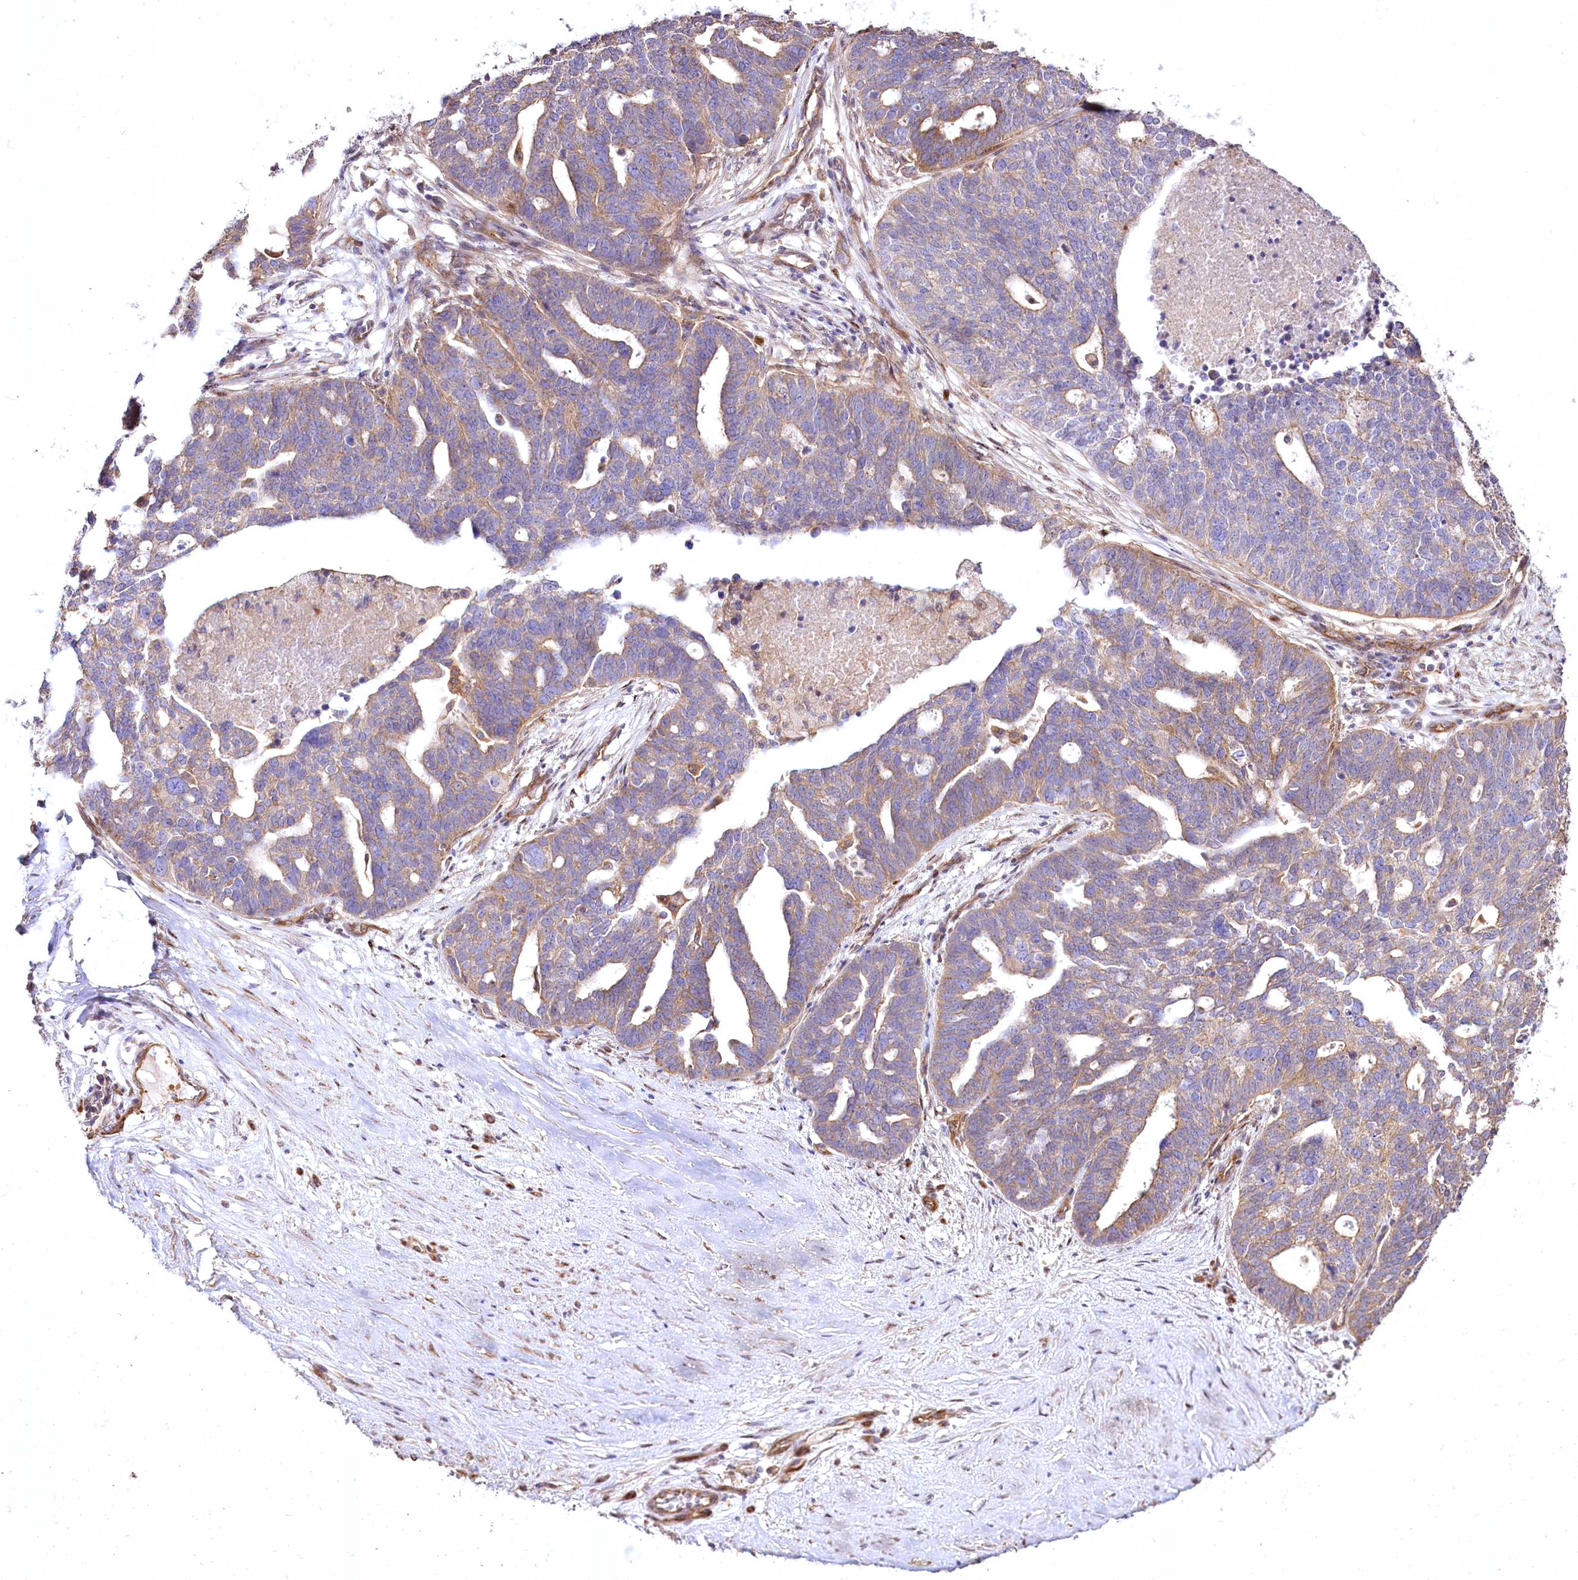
{"staining": {"intensity": "weak", "quantity": ">75%", "location": "cytoplasmic/membranous"}, "tissue": "ovarian cancer", "cell_type": "Tumor cells", "image_type": "cancer", "snomed": [{"axis": "morphology", "description": "Cystadenocarcinoma, serous, NOS"}, {"axis": "topography", "description": "Ovary"}], "caption": "Ovarian cancer (serous cystadenocarcinoma) was stained to show a protein in brown. There is low levels of weak cytoplasmic/membranous positivity in approximately >75% of tumor cells. Nuclei are stained in blue.", "gene": "SH3TC1", "patient": {"sex": "female", "age": 59}}